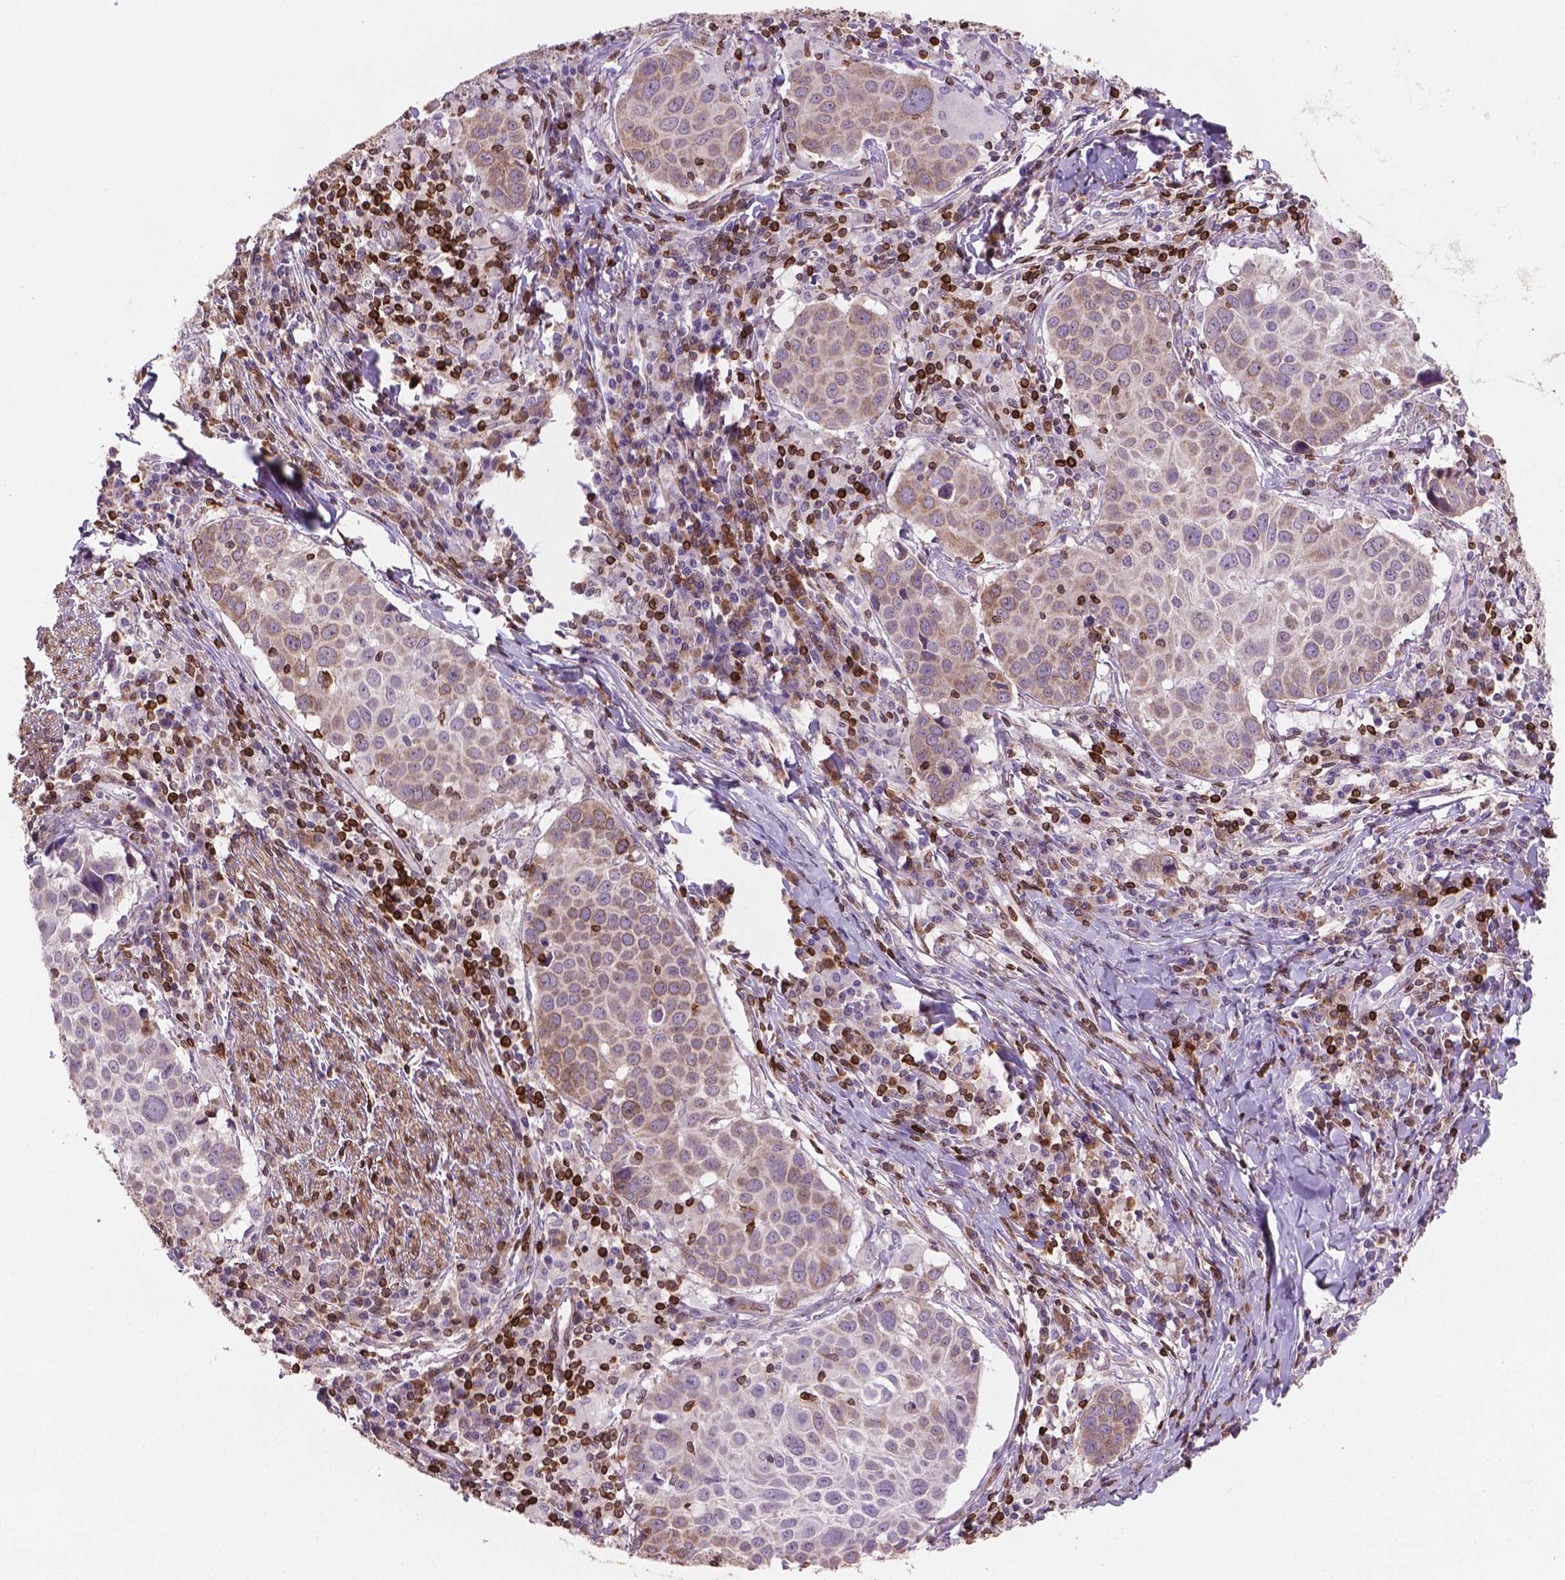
{"staining": {"intensity": "strong", "quantity": "25%-75%", "location": "cytoplasmic/membranous"}, "tissue": "lung cancer", "cell_type": "Tumor cells", "image_type": "cancer", "snomed": [{"axis": "morphology", "description": "Squamous cell carcinoma, NOS"}, {"axis": "topography", "description": "Lung"}], "caption": "Protein staining of lung cancer (squamous cell carcinoma) tissue reveals strong cytoplasmic/membranous positivity in approximately 25%-75% of tumor cells.", "gene": "BCL2", "patient": {"sex": "male", "age": 57}}